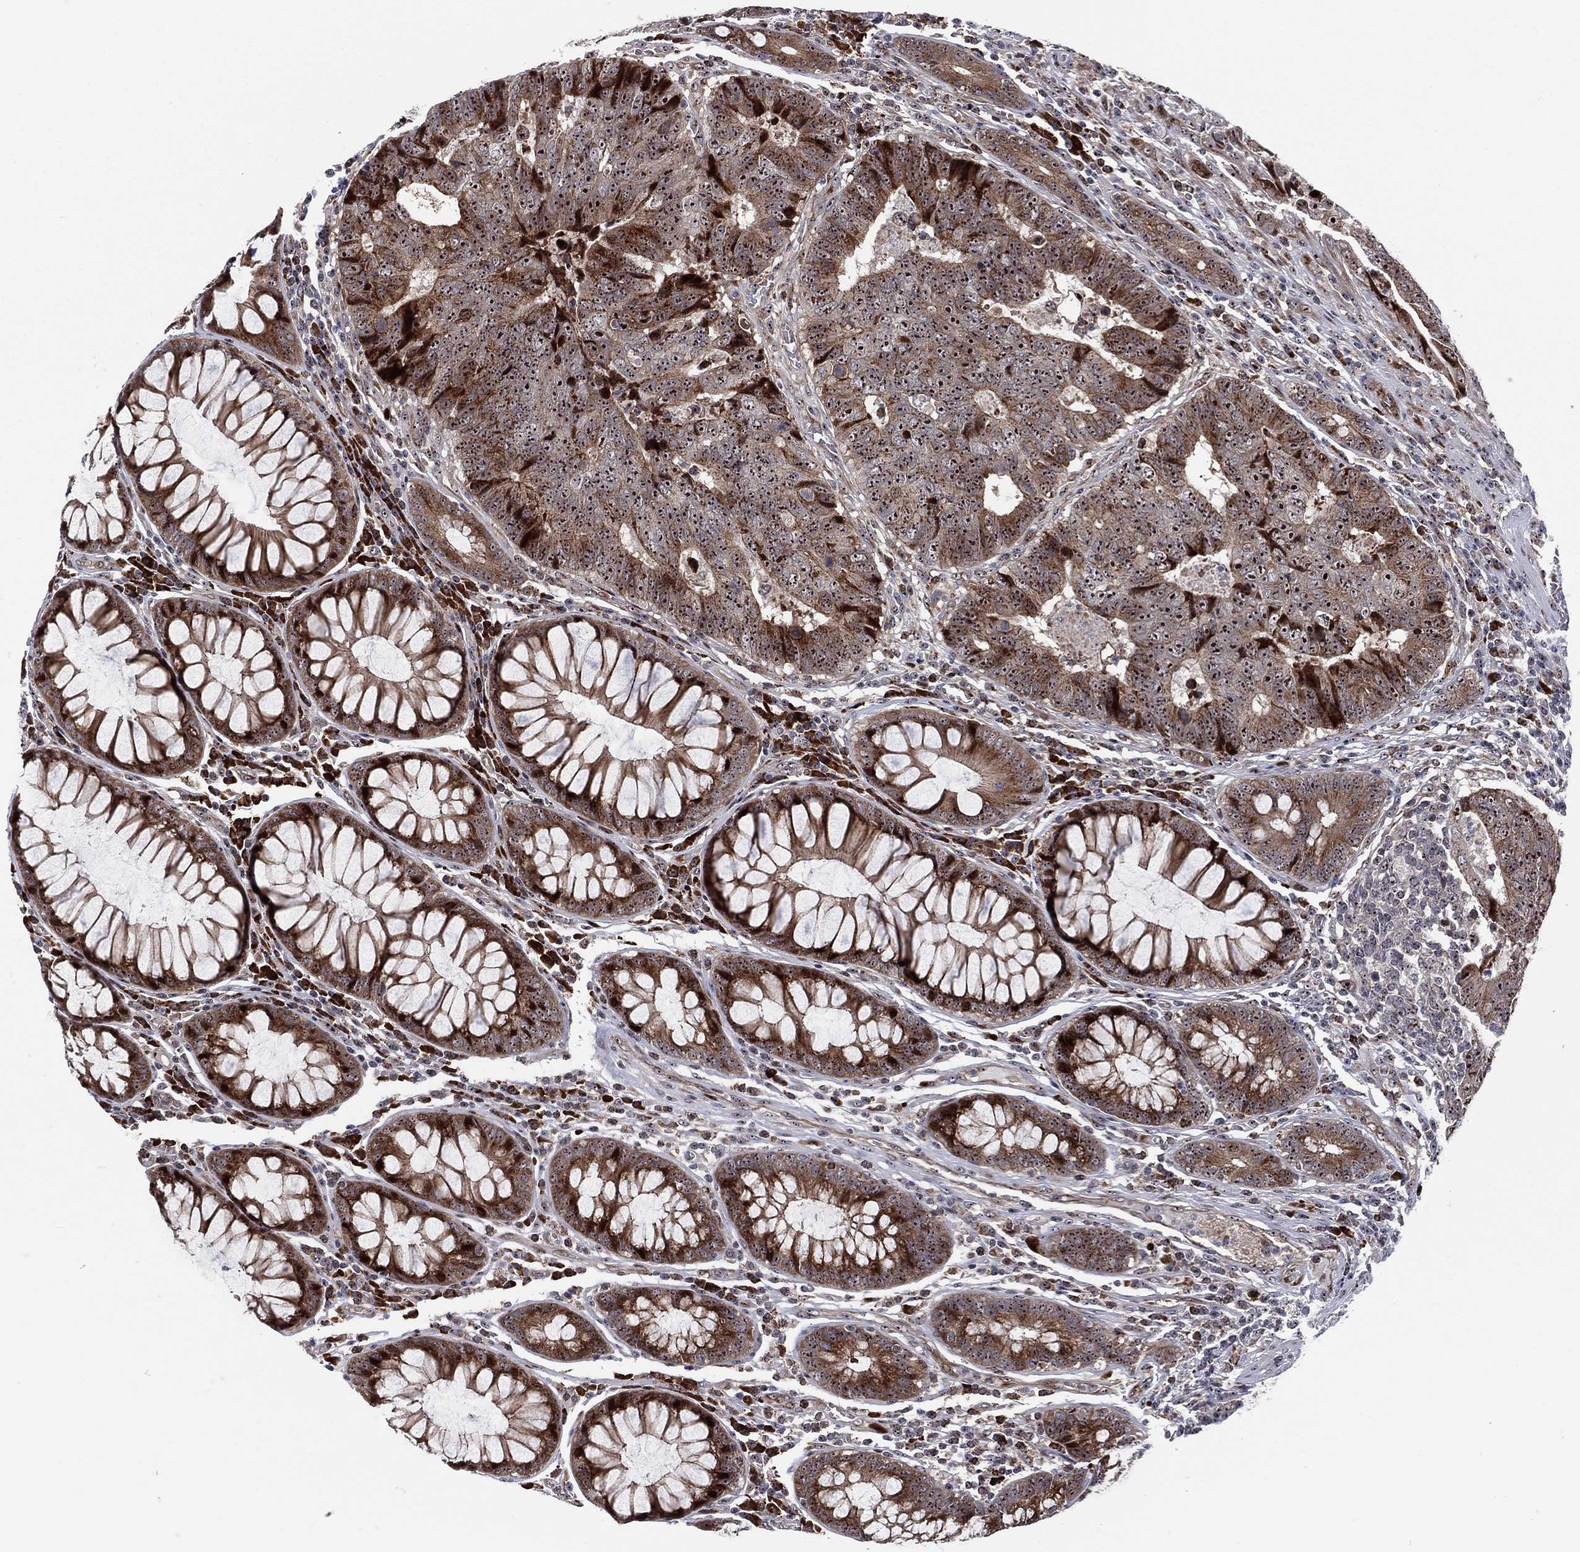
{"staining": {"intensity": "strong", "quantity": "25%-75%", "location": "cytoplasmic/membranous,nuclear"}, "tissue": "colorectal cancer", "cell_type": "Tumor cells", "image_type": "cancer", "snomed": [{"axis": "morphology", "description": "Adenocarcinoma, NOS"}, {"axis": "topography", "description": "Colon"}], "caption": "Protein analysis of colorectal cancer (adenocarcinoma) tissue demonstrates strong cytoplasmic/membranous and nuclear positivity in about 25%-75% of tumor cells. The protein is shown in brown color, while the nuclei are stained blue.", "gene": "VHL", "patient": {"sex": "female", "age": 48}}